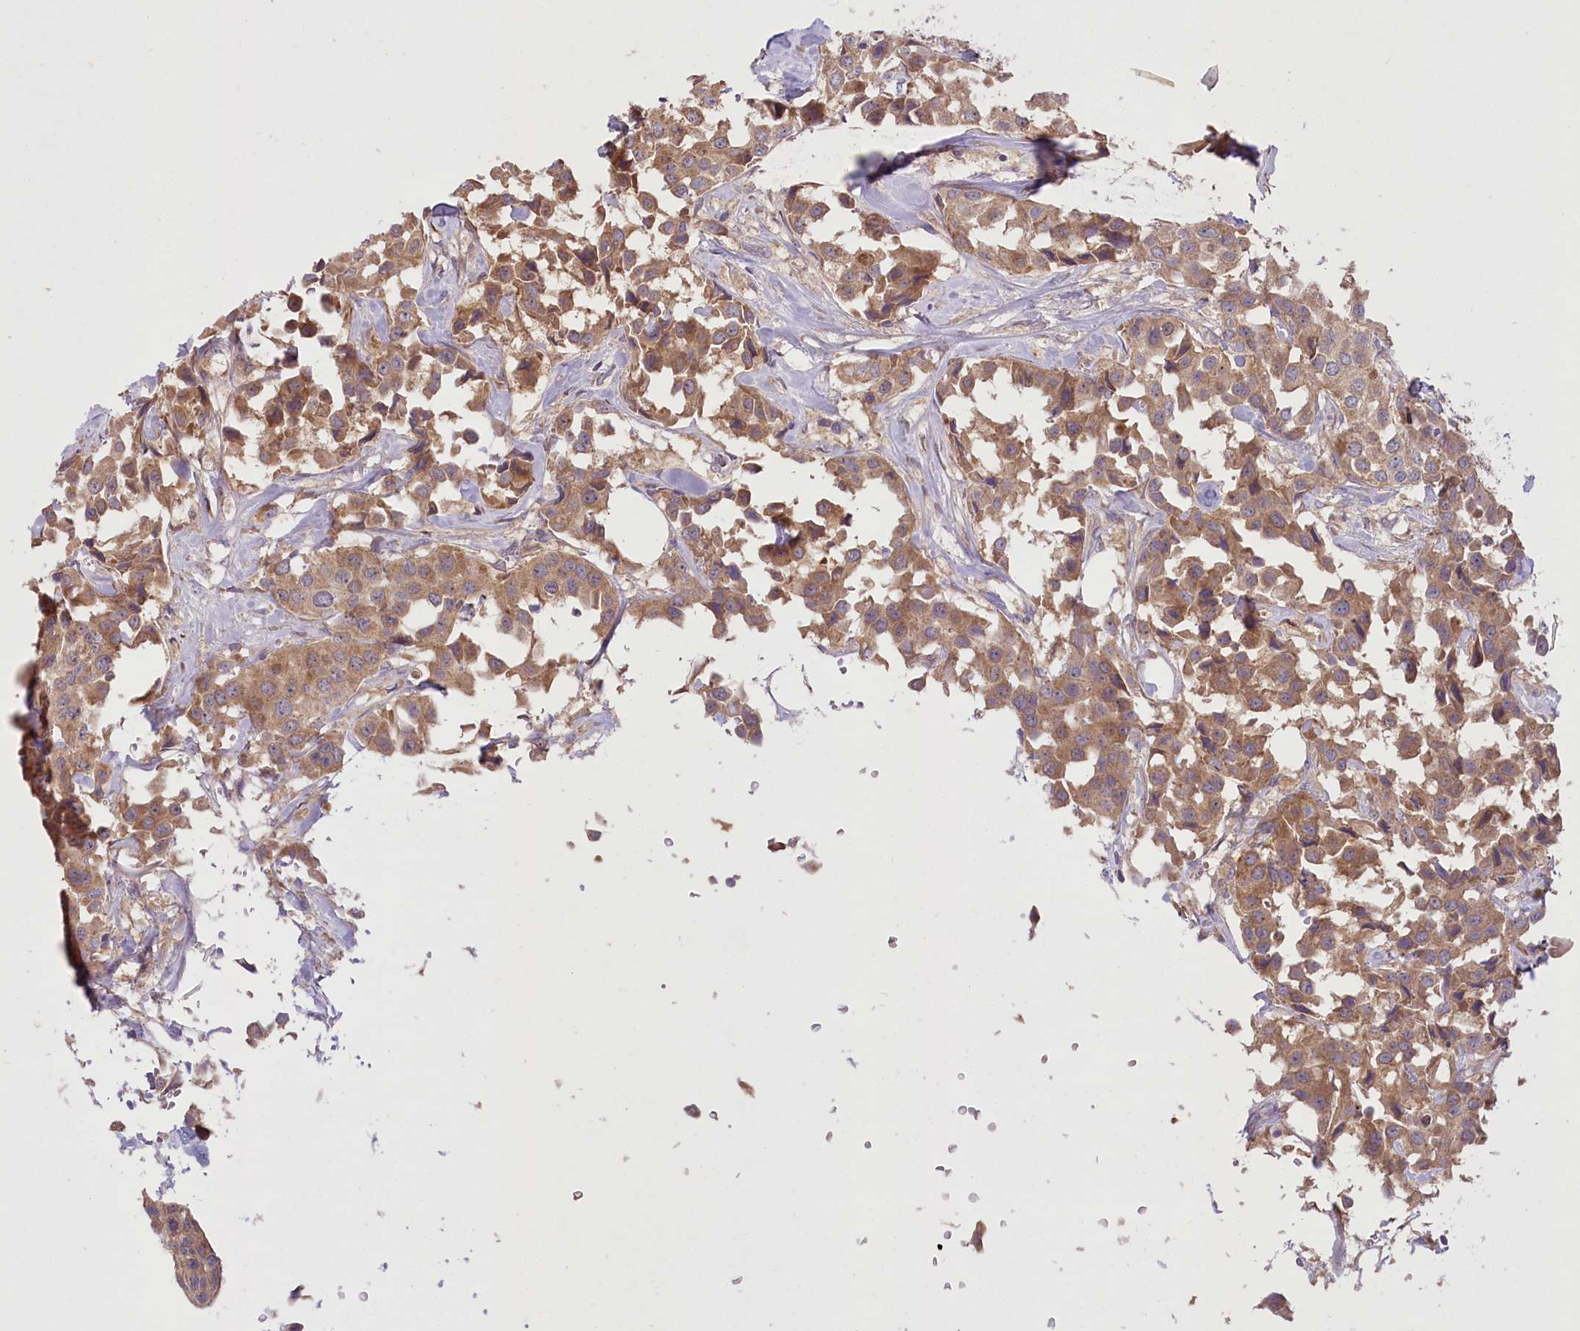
{"staining": {"intensity": "moderate", "quantity": ">75%", "location": "cytoplasmic/membranous"}, "tissue": "breast cancer", "cell_type": "Tumor cells", "image_type": "cancer", "snomed": [{"axis": "morphology", "description": "Duct carcinoma"}, {"axis": "topography", "description": "Breast"}], "caption": "DAB (3,3'-diaminobenzidine) immunohistochemical staining of breast intraductal carcinoma displays moderate cytoplasmic/membranous protein staining in approximately >75% of tumor cells. Immunohistochemistry (ihc) stains the protein in brown and the nuclei are stained blue.", "gene": "PBLD", "patient": {"sex": "female", "age": 80}}